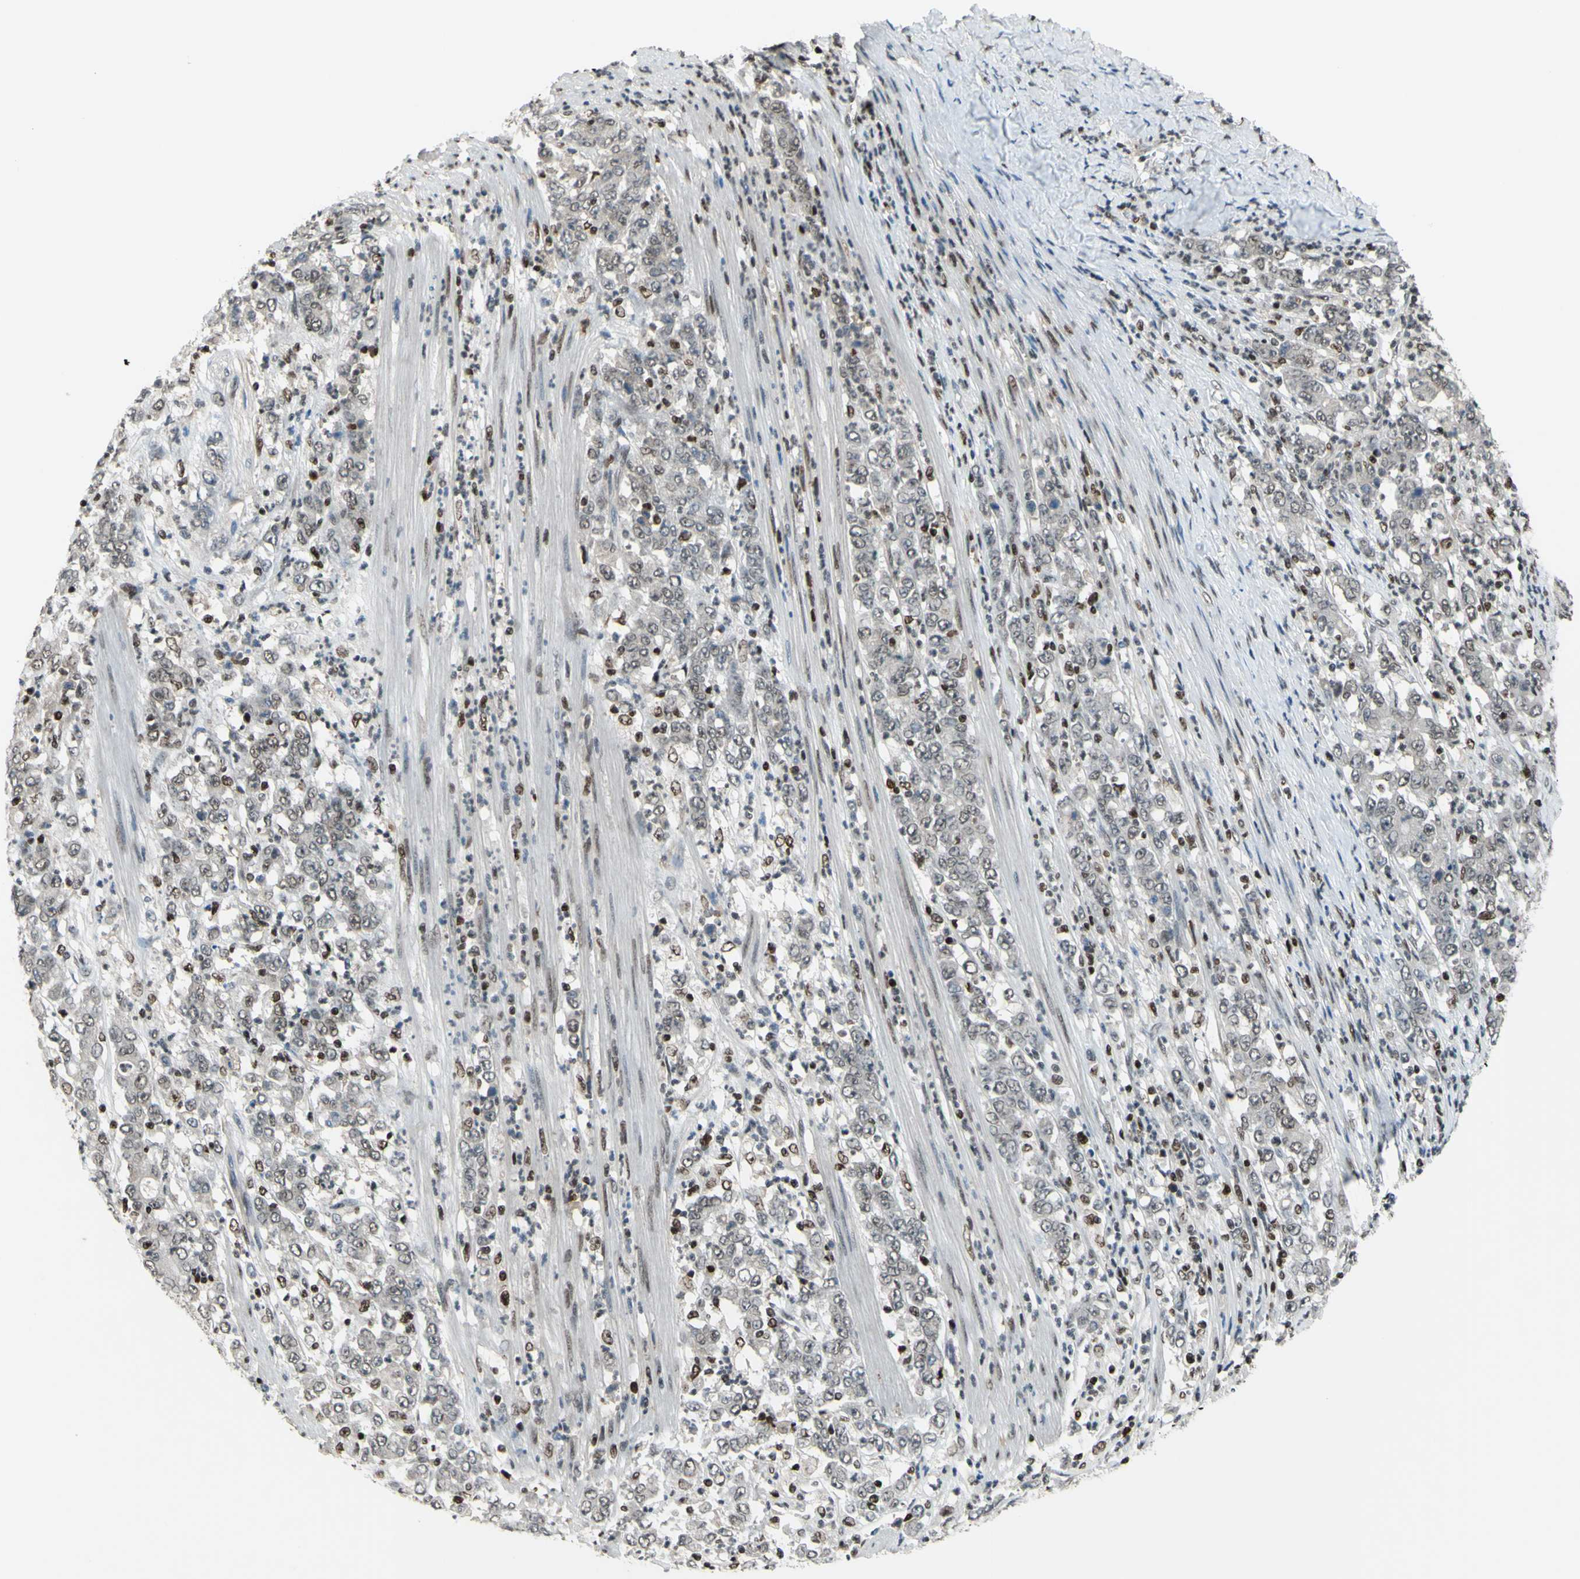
{"staining": {"intensity": "negative", "quantity": "none", "location": "none"}, "tissue": "stomach cancer", "cell_type": "Tumor cells", "image_type": "cancer", "snomed": [{"axis": "morphology", "description": "Adenocarcinoma, NOS"}, {"axis": "topography", "description": "Stomach, lower"}], "caption": "Immunohistochemistry of human stomach adenocarcinoma displays no positivity in tumor cells. (DAB immunohistochemistry (IHC), high magnification).", "gene": "FKBP5", "patient": {"sex": "female", "age": 71}}